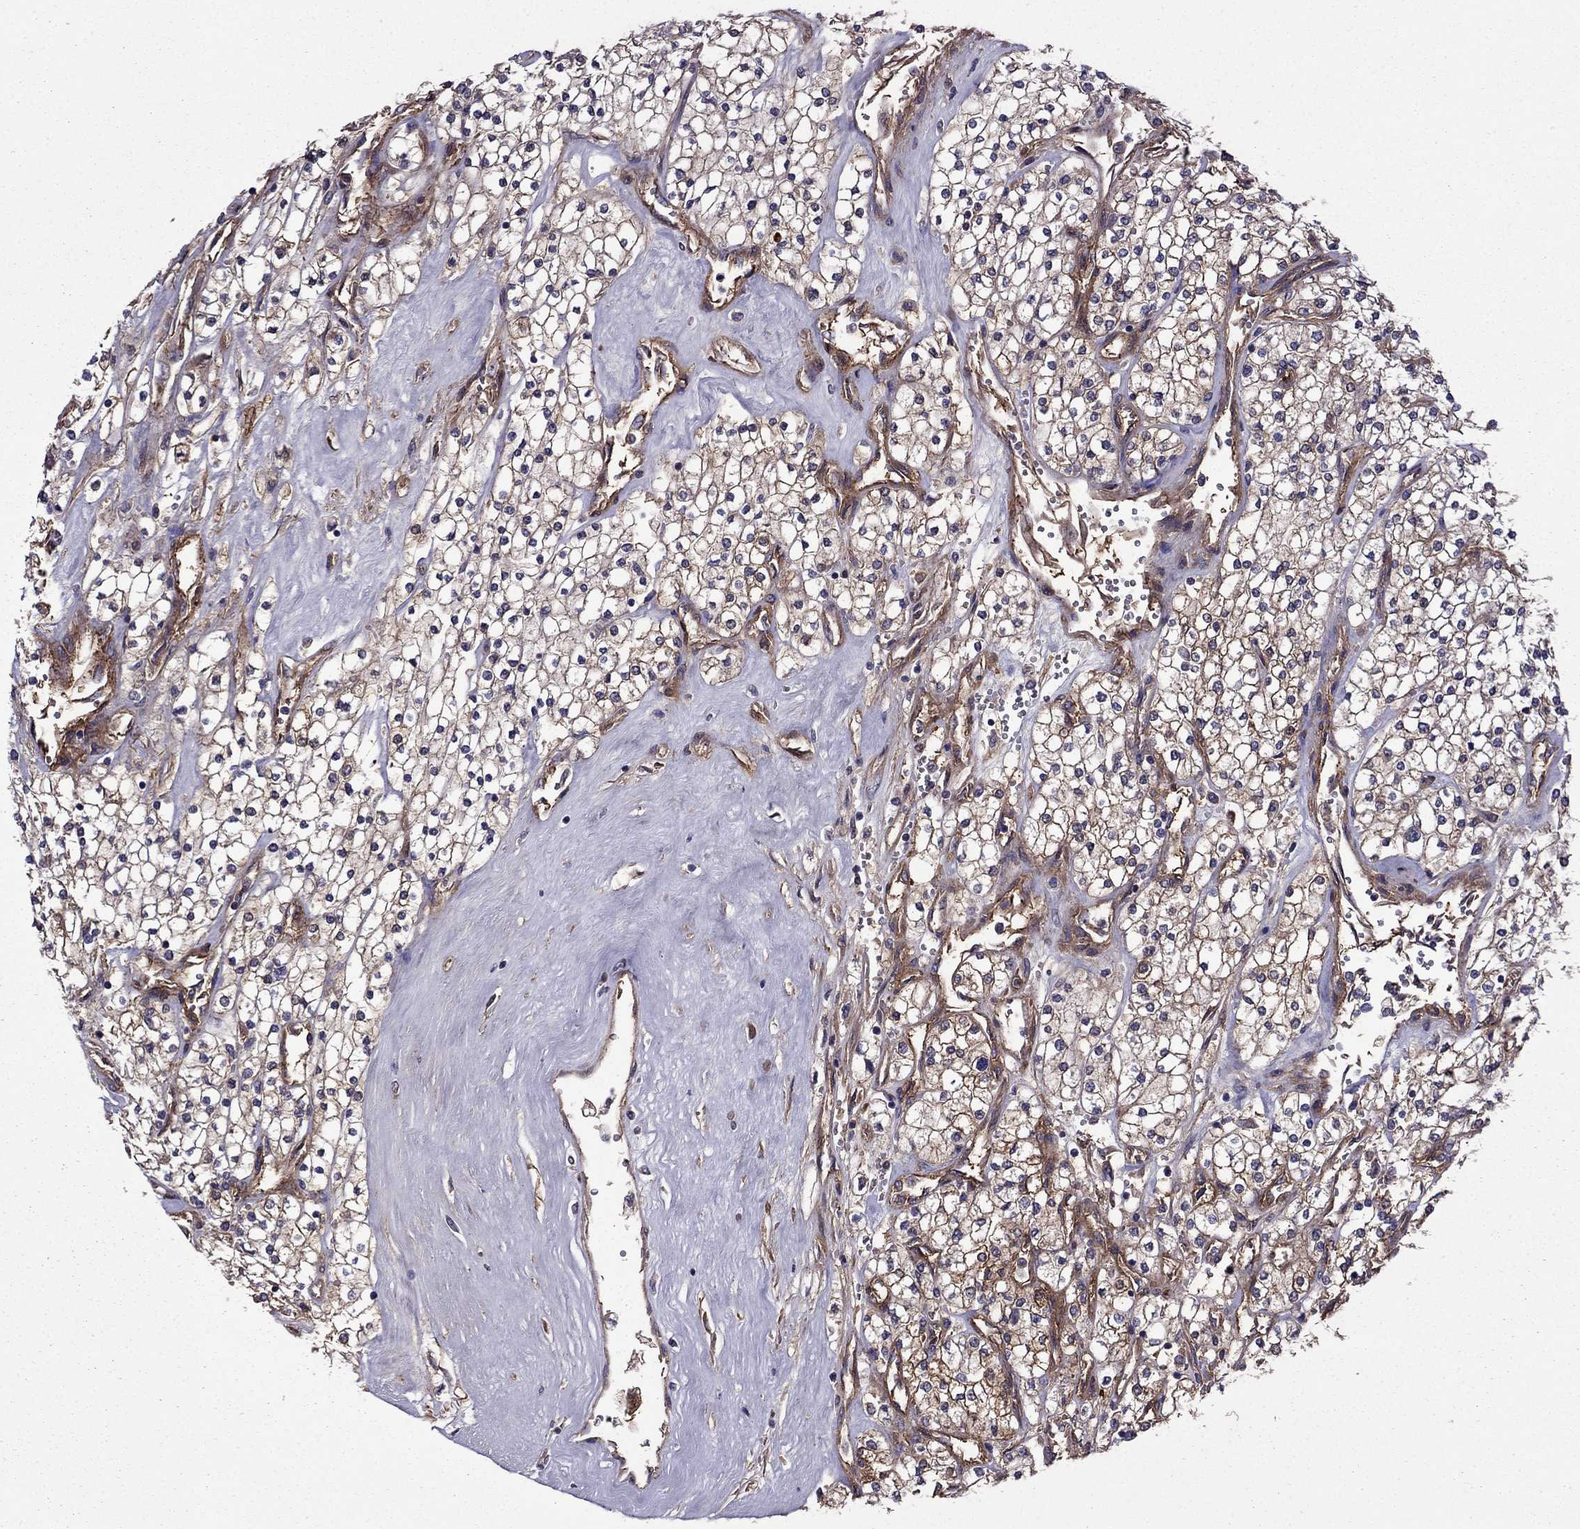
{"staining": {"intensity": "moderate", "quantity": ">75%", "location": "cytoplasmic/membranous"}, "tissue": "renal cancer", "cell_type": "Tumor cells", "image_type": "cancer", "snomed": [{"axis": "morphology", "description": "Adenocarcinoma, NOS"}, {"axis": "topography", "description": "Kidney"}], "caption": "There is medium levels of moderate cytoplasmic/membranous staining in tumor cells of renal adenocarcinoma, as demonstrated by immunohistochemical staining (brown color).", "gene": "ITGB1", "patient": {"sex": "male", "age": 80}}